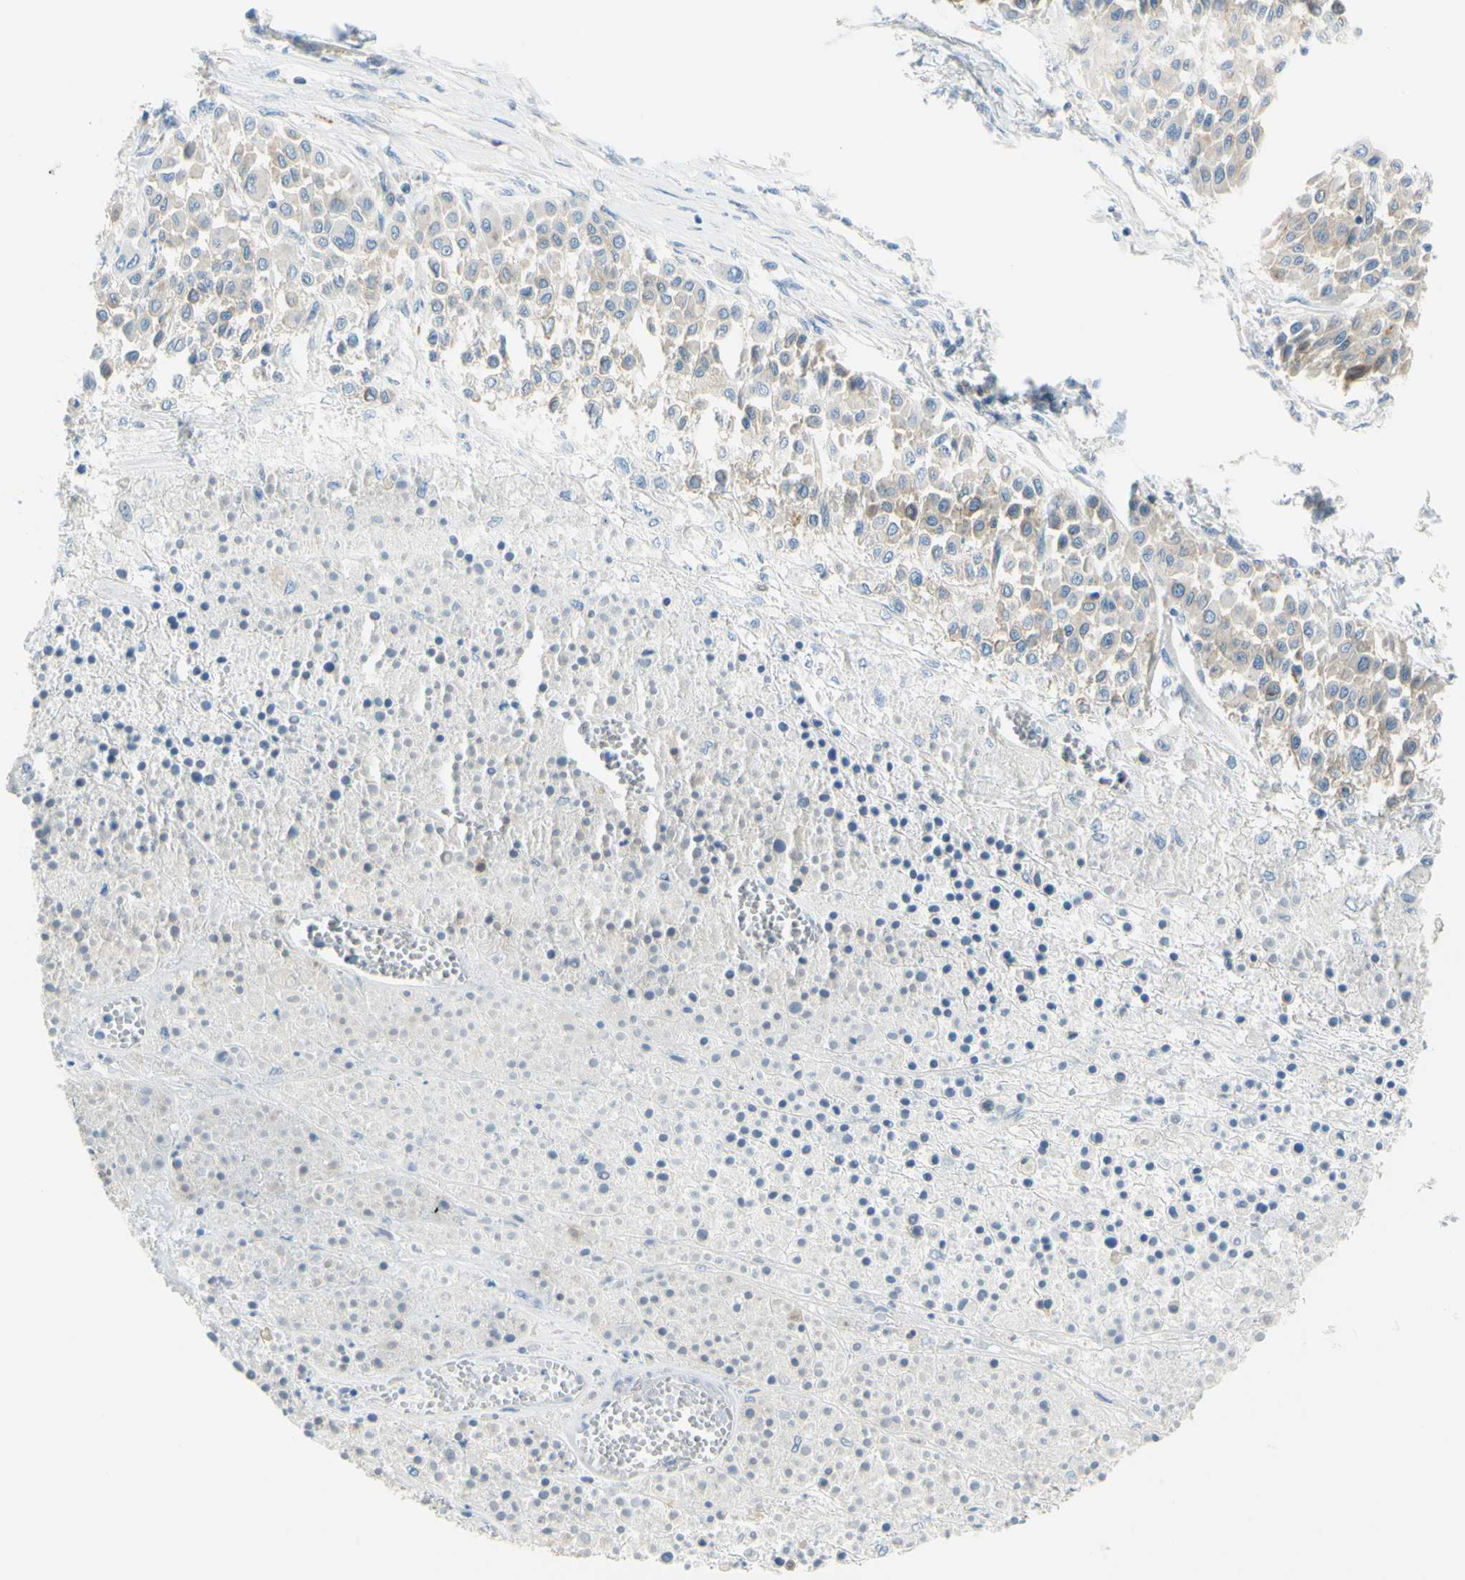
{"staining": {"intensity": "weak", "quantity": ">75%", "location": "cytoplasmic/membranous"}, "tissue": "melanoma", "cell_type": "Tumor cells", "image_type": "cancer", "snomed": [{"axis": "morphology", "description": "Malignant melanoma, Metastatic site"}, {"axis": "topography", "description": "Soft tissue"}], "caption": "Melanoma stained with immunohistochemistry (IHC) displays weak cytoplasmic/membranous expression in approximately >75% of tumor cells.", "gene": "FRMD4B", "patient": {"sex": "male", "age": 41}}